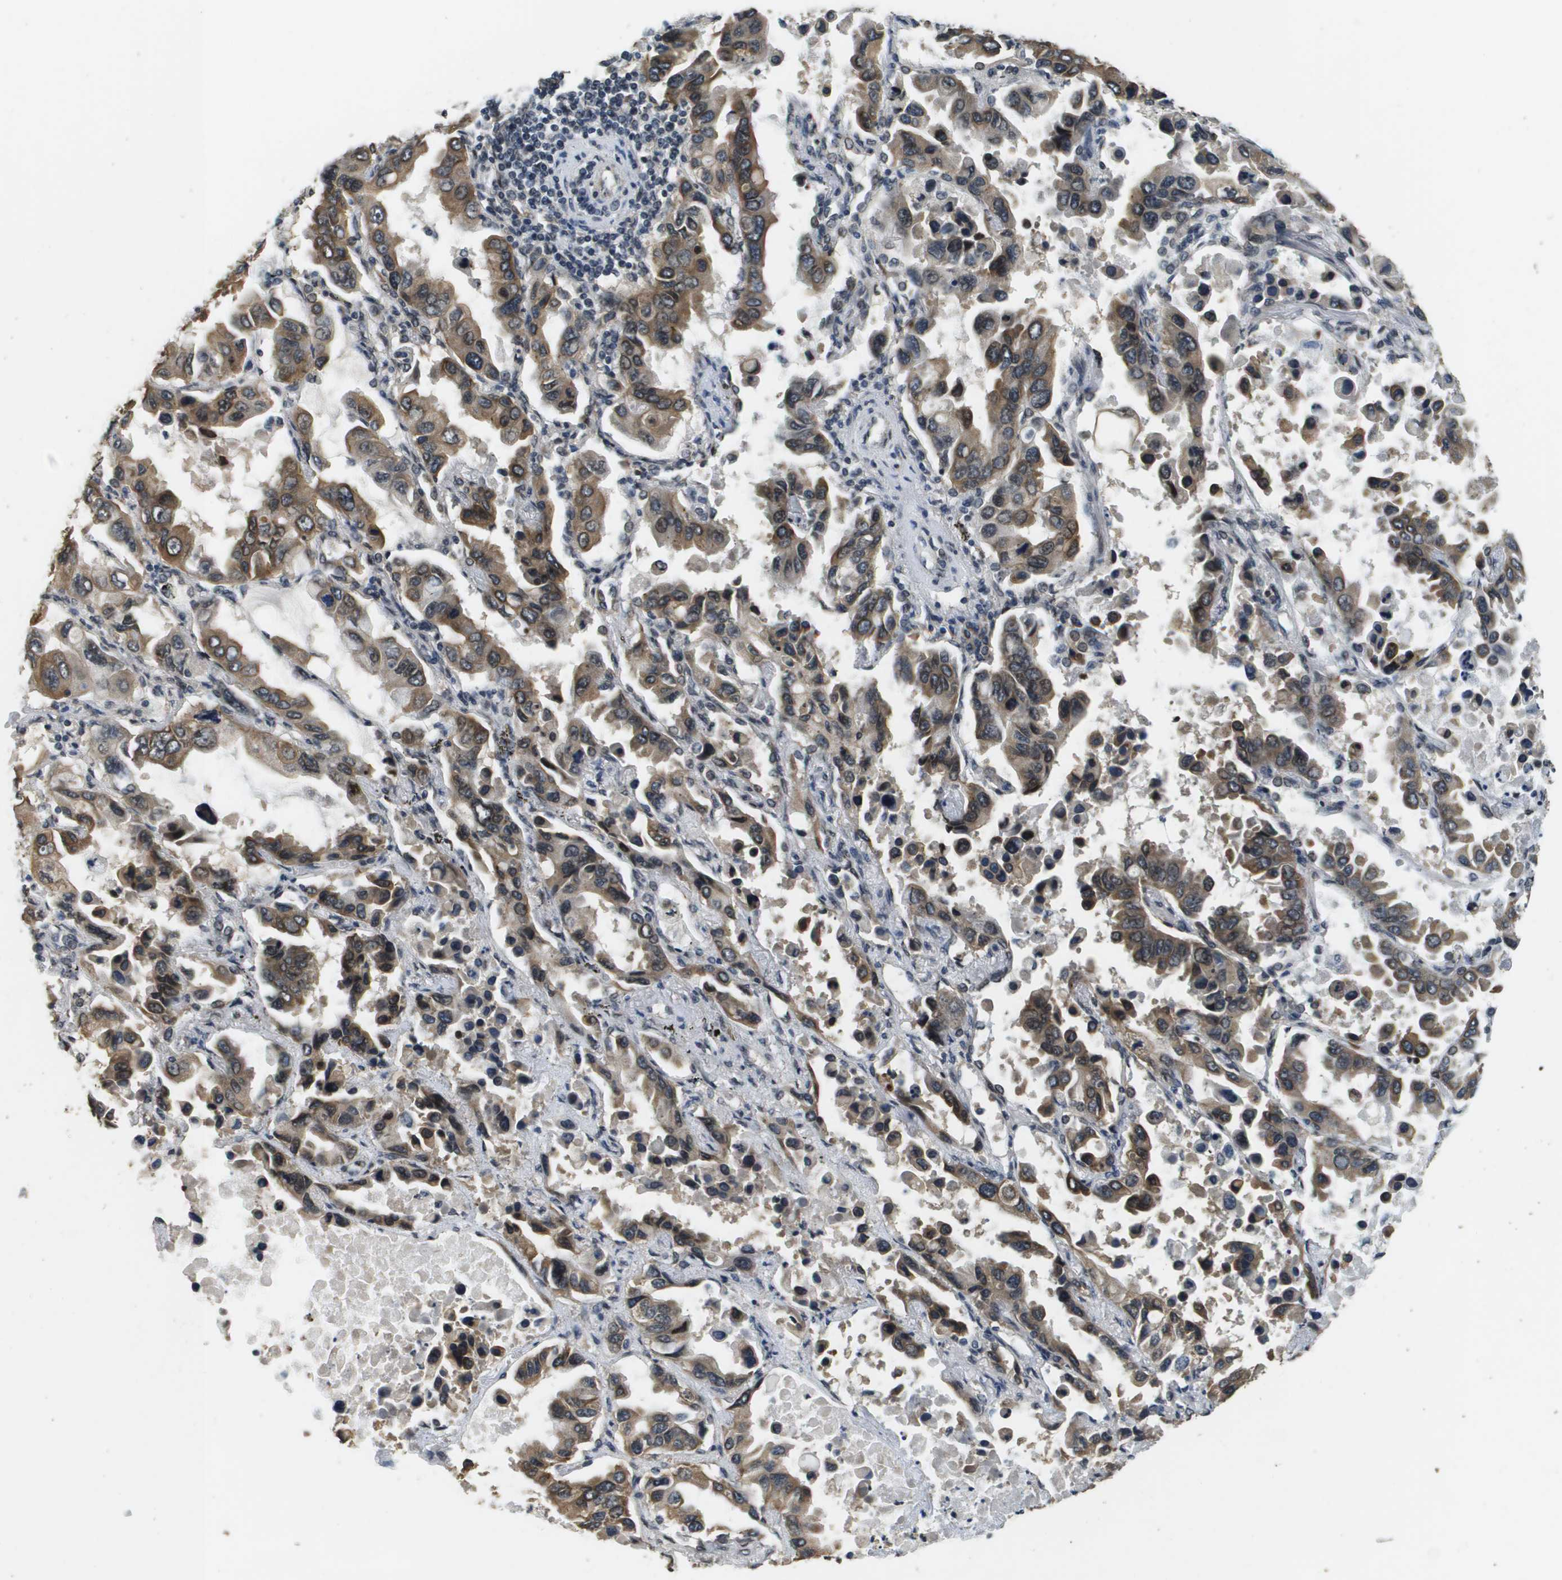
{"staining": {"intensity": "moderate", "quantity": ">75%", "location": "cytoplasmic/membranous"}, "tissue": "lung cancer", "cell_type": "Tumor cells", "image_type": "cancer", "snomed": [{"axis": "morphology", "description": "Adenocarcinoma, NOS"}, {"axis": "topography", "description": "Lung"}], "caption": "Lung cancer tissue demonstrates moderate cytoplasmic/membranous expression in about >75% of tumor cells (DAB IHC with brightfield microscopy, high magnification).", "gene": "FANCC", "patient": {"sex": "male", "age": 64}}